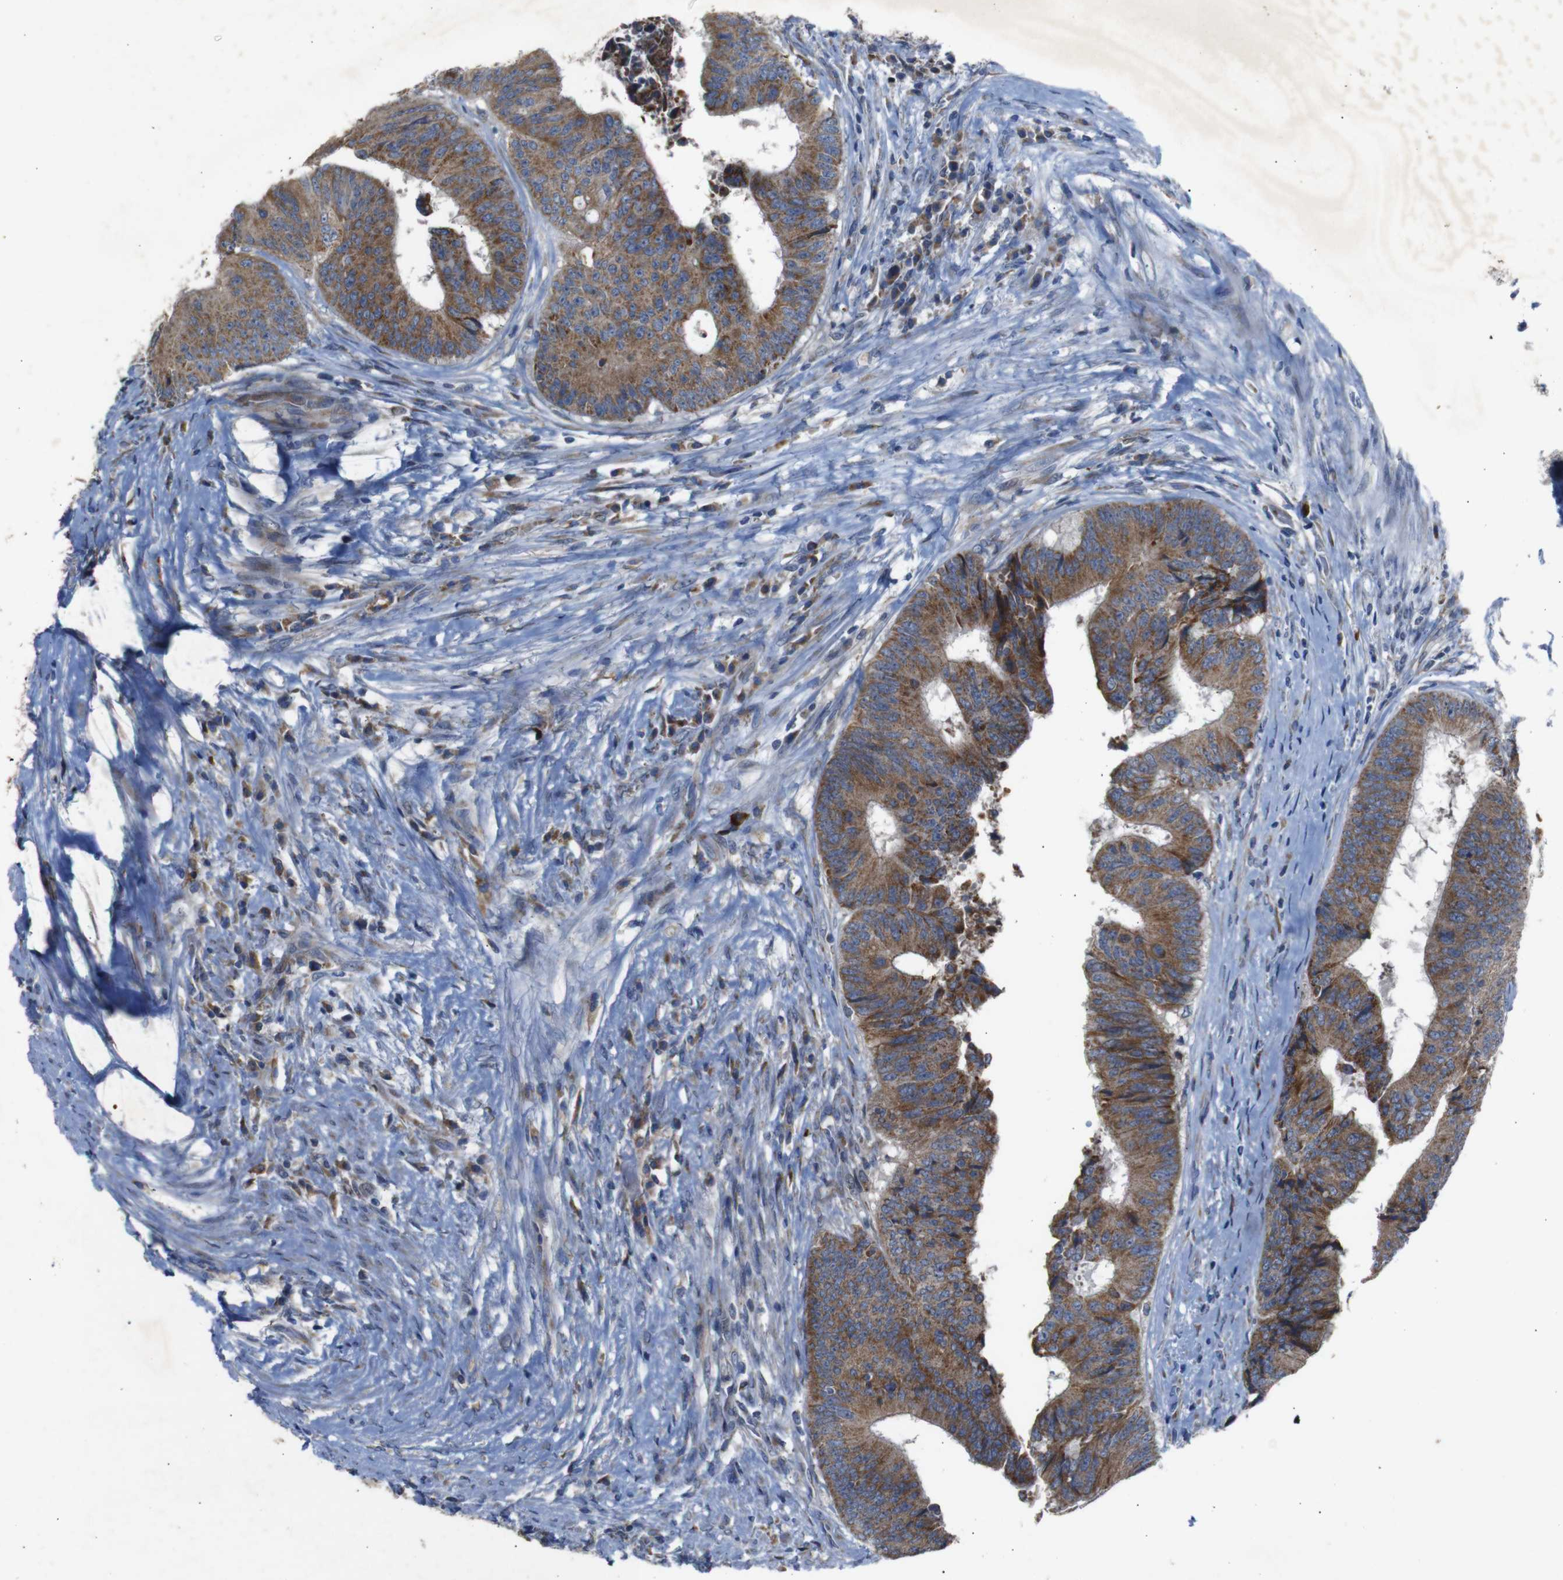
{"staining": {"intensity": "moderate", "quantity": ">75%", "location": "cytoplasmic/membranous"}, "tissue": "colorectal cancer", "cell_type": "Tumor cells", "image_type": "cancer", "snomed": [{"axis": "morphology", "description": "Adenocarcinoma, NOS"}, {"axis": "topography", "description": "Rectum"}], "caption": "Protein expression analysis of human colorectal cancer (adenocarcinoma) reveals moderate cytoplasmic/membranous expression in approximately >75% of tumor cells.", "gene": "CHST10", "patient": {"sex": "male", "age": 72}}